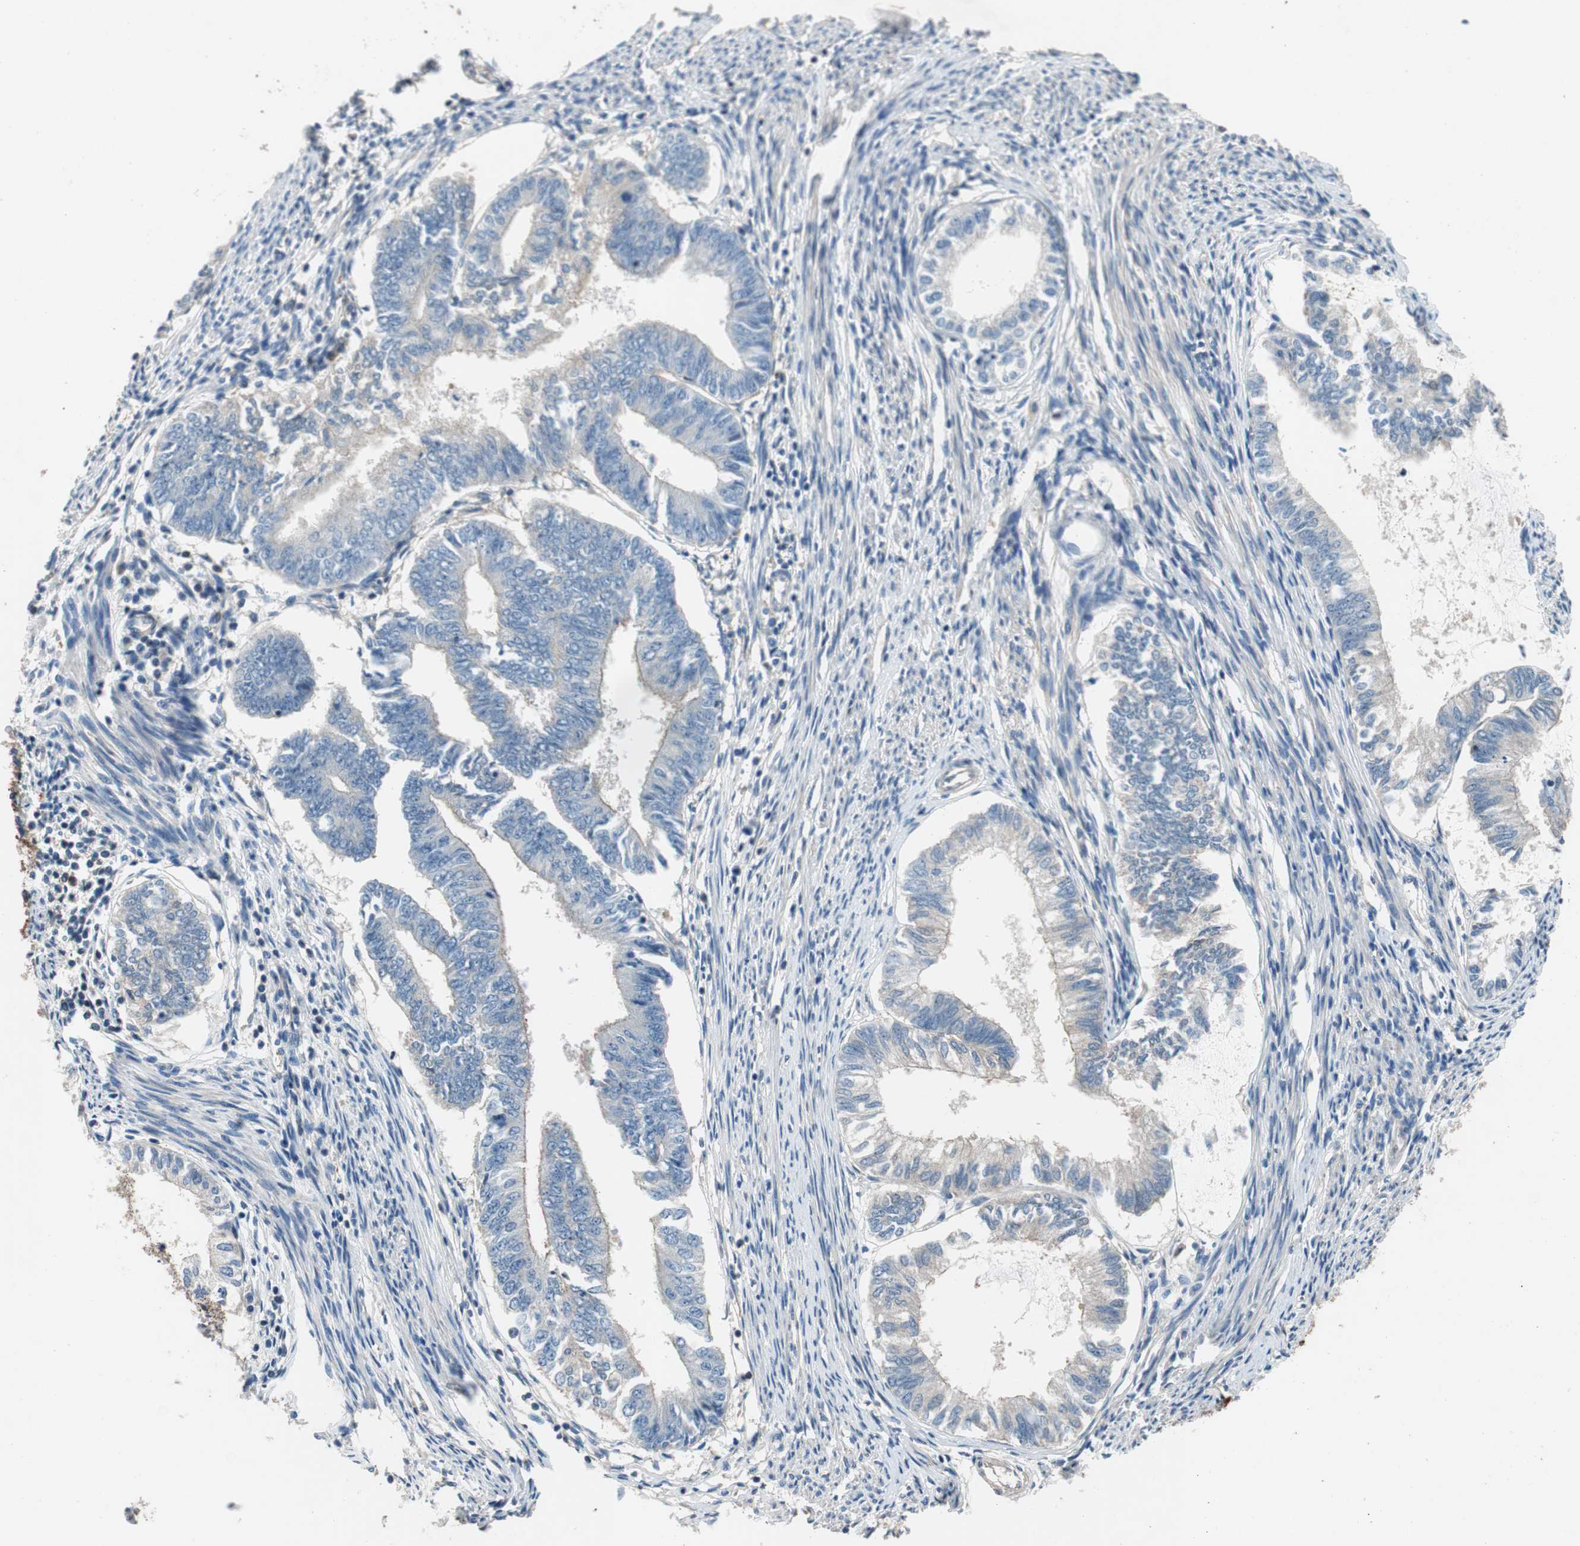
{"staining": {"intensity": "negative", "quantity": "none", "location": "none"}, "tissue": "endometrial cancer", "cell_type": "Tumor cells", "image_type": "cancer", "snomed": [{"axis": "morphology", "description": "Adenocarcinoma, NOS"}, {"axis": "topography", "description": "Endometrium"}], "caption": "Micrograph shows no significant protein expression in tumor cells of endometrial cancer (adenocarcinoma).", "gene": "CALML3", "patient": {"sex": "female", "age": 86}}